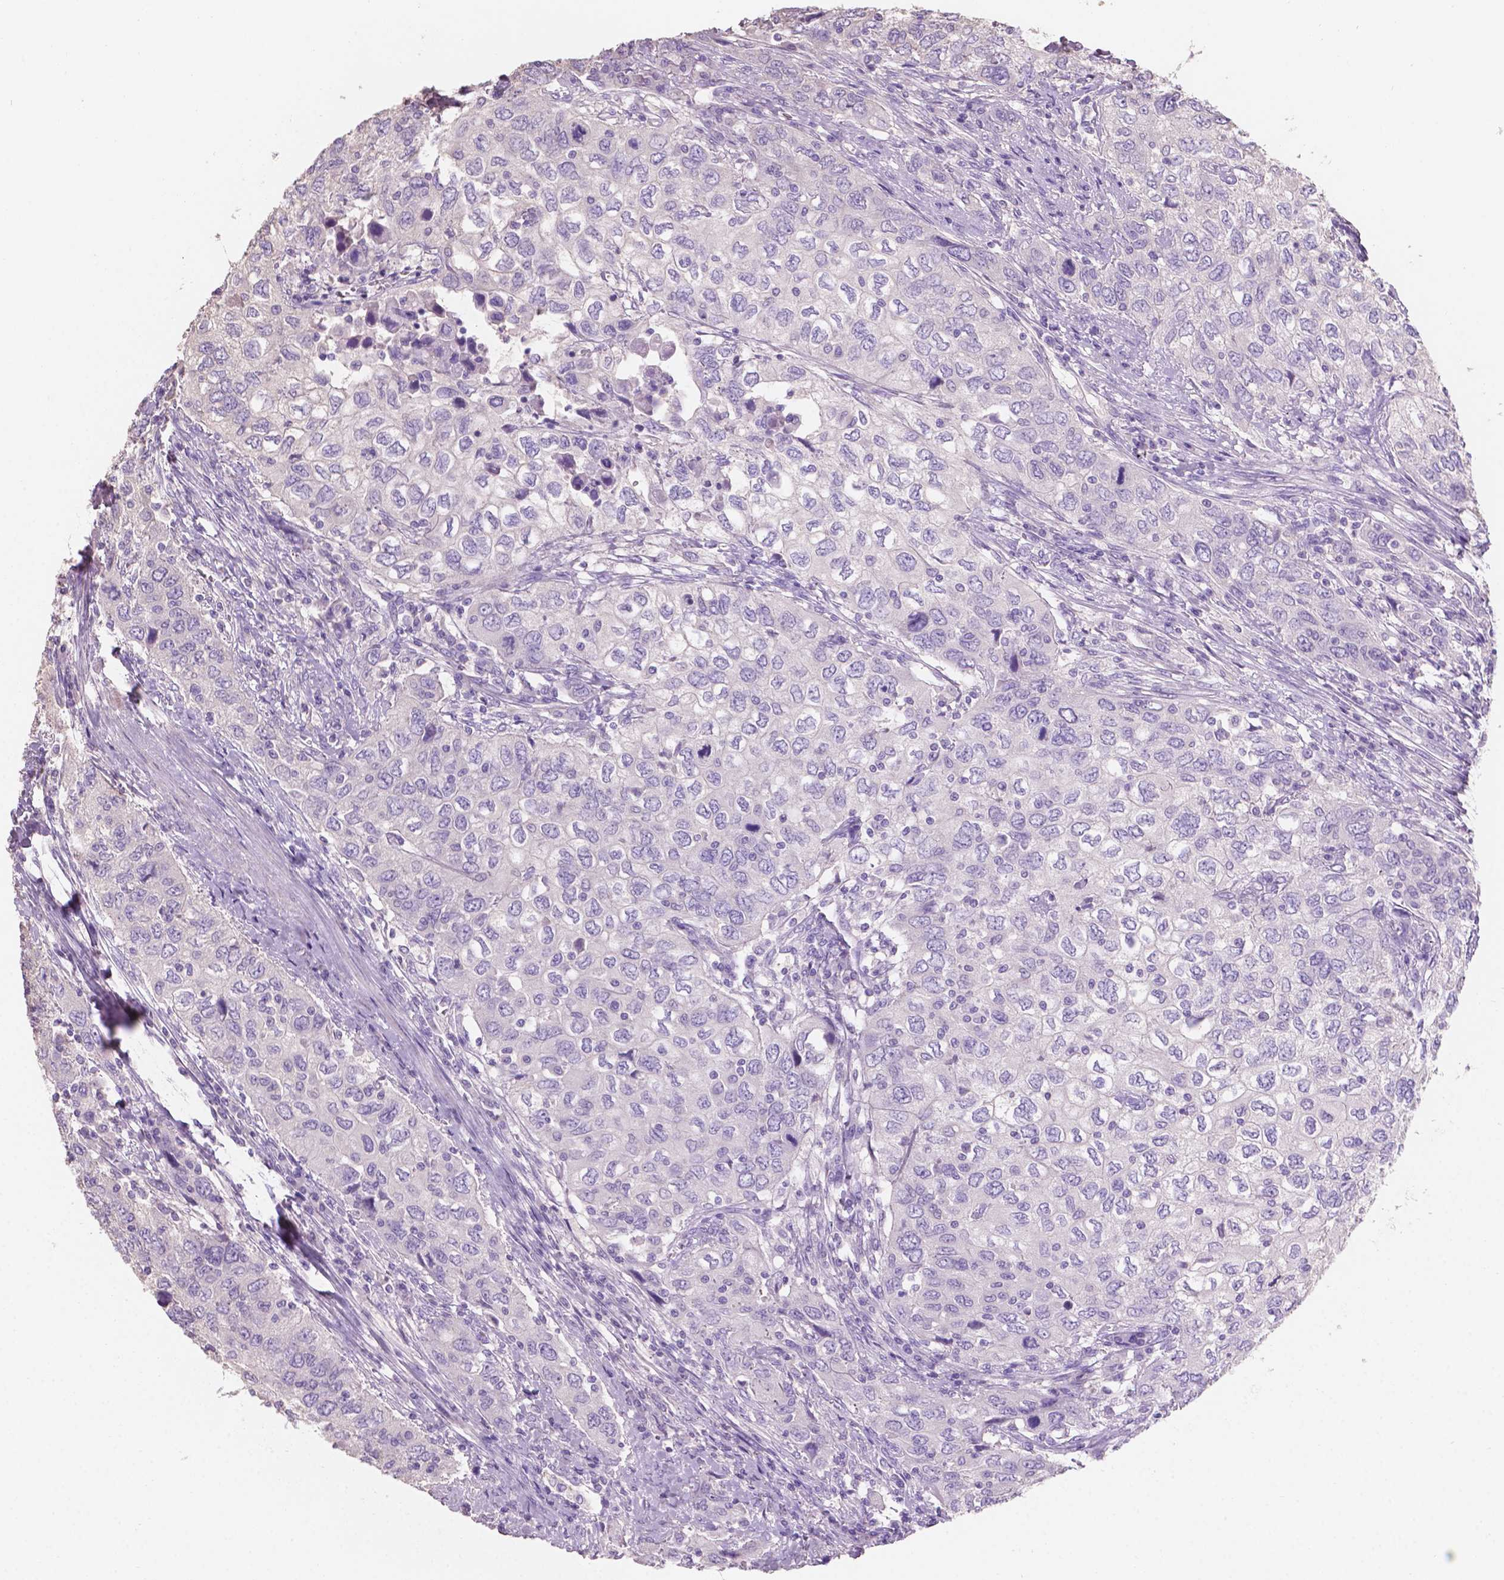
{"staining": {"intensity": "negative", "quantity": "none", "location": "none"}, "tissue": "urothelial cancer", "cell_type": "Tumor cells", "image_type": "cancer", "snomed": [{"axis": "morphology", "description": "Urothelial carcinoma, High grade"}, {"axis": "topography", "description": "Urinary bladder"}], "caption": "The photomicrograph reveals no staining of tumor cells in urothelial cancer. (DAB (3,3'-diaminobenzidine) IHC, high magnification).", "gene": "SBSN", "patient": {"sex": "male", "age": 76}}